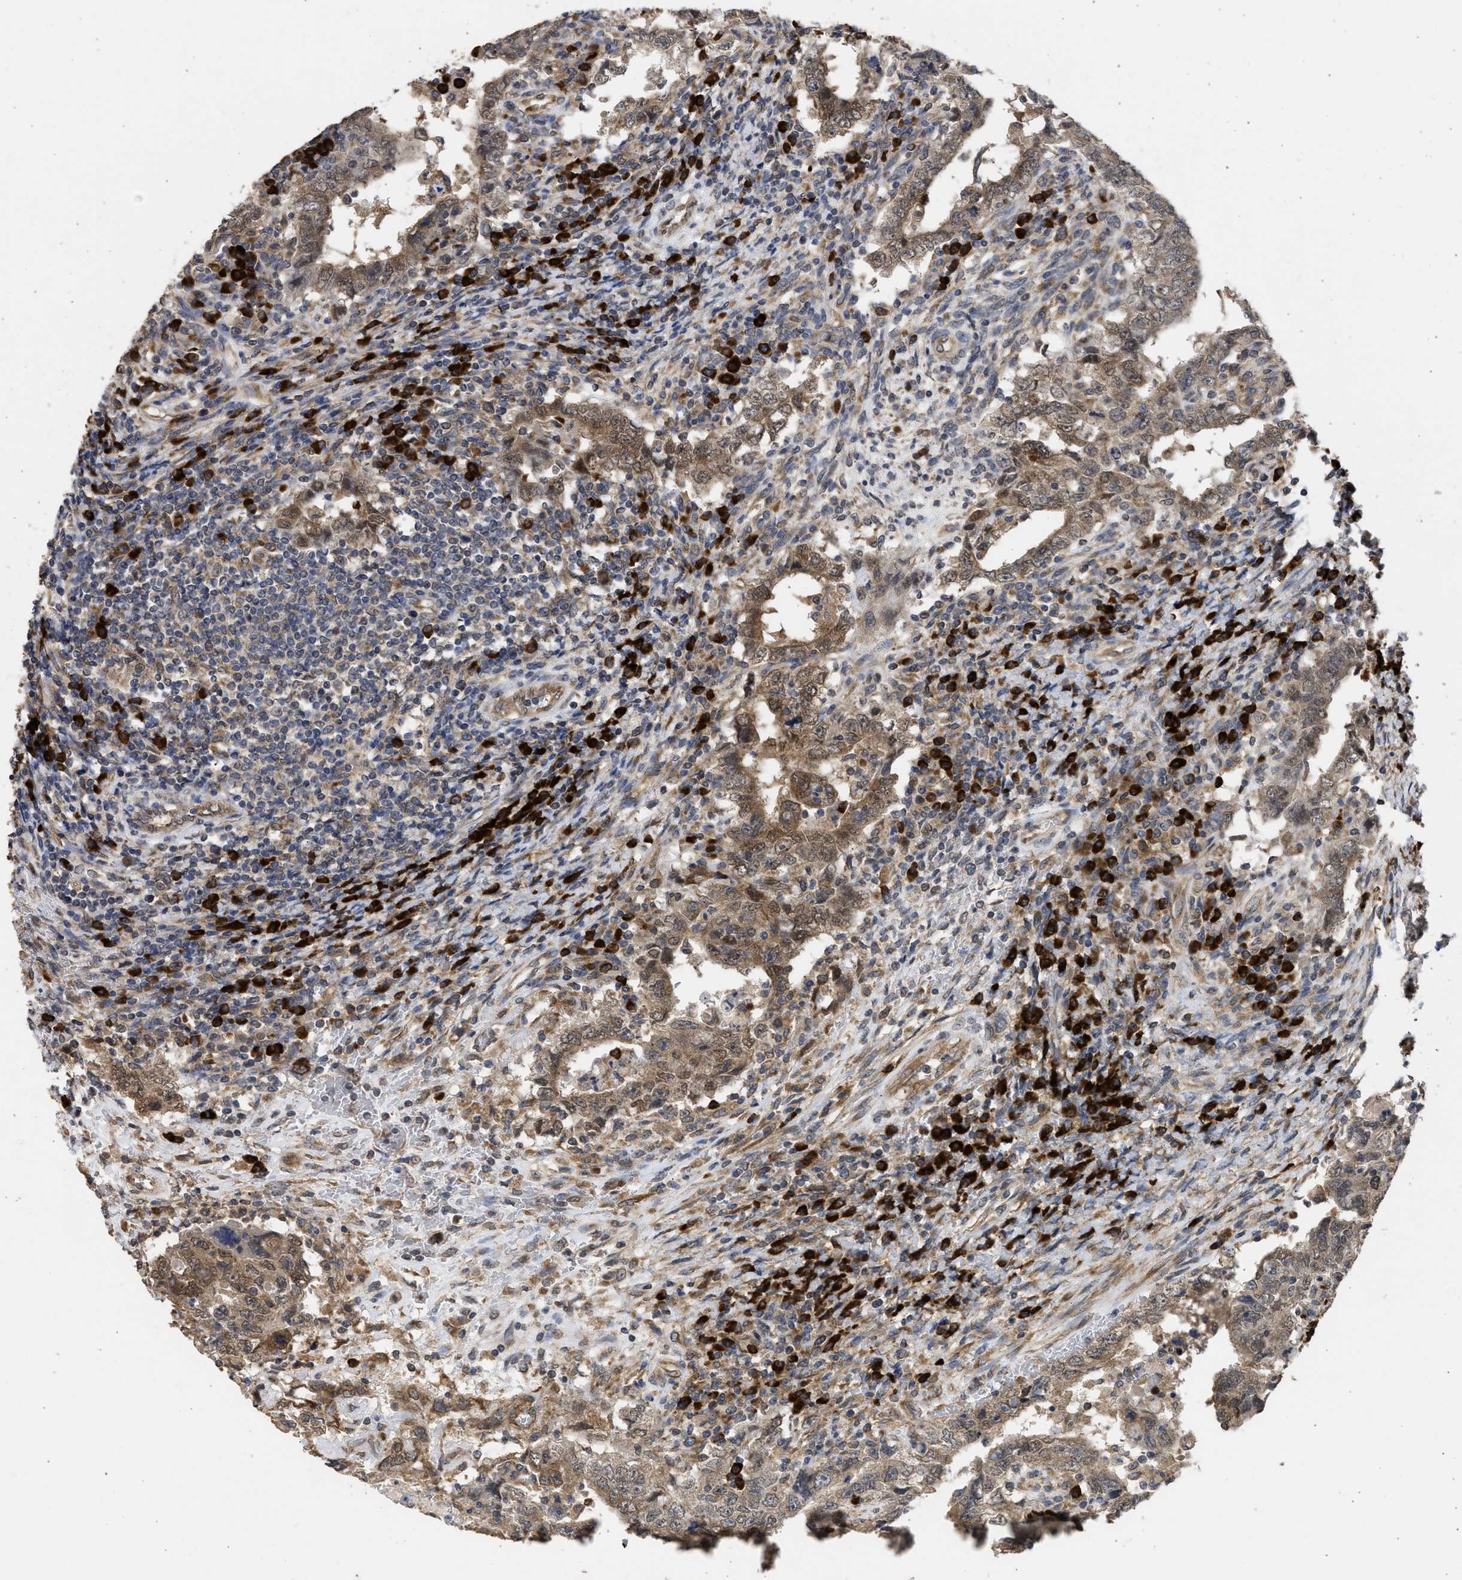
{"staining": {"intensity": "moderate", "quantity": ">75%", "location": "cytoplasmic/membranous"}, "tissue": "testis cancer", "cell_type": "Tumor cells", "image_type": "cancer", "snomed": [{"axis": "morphology", "description": "Carcinoma, Embryonal, NOS"}, {"axis": "topography", "description": "Testis"}], "caption": "There is medium levels of moderate cytoplasmic/membranous staining in tumor cells of testis cancer, as demonstrated by immunohistochemical staining (brown color).", "gene": "DNAJC1", "patient": {"sex": "male", "age": 26}}